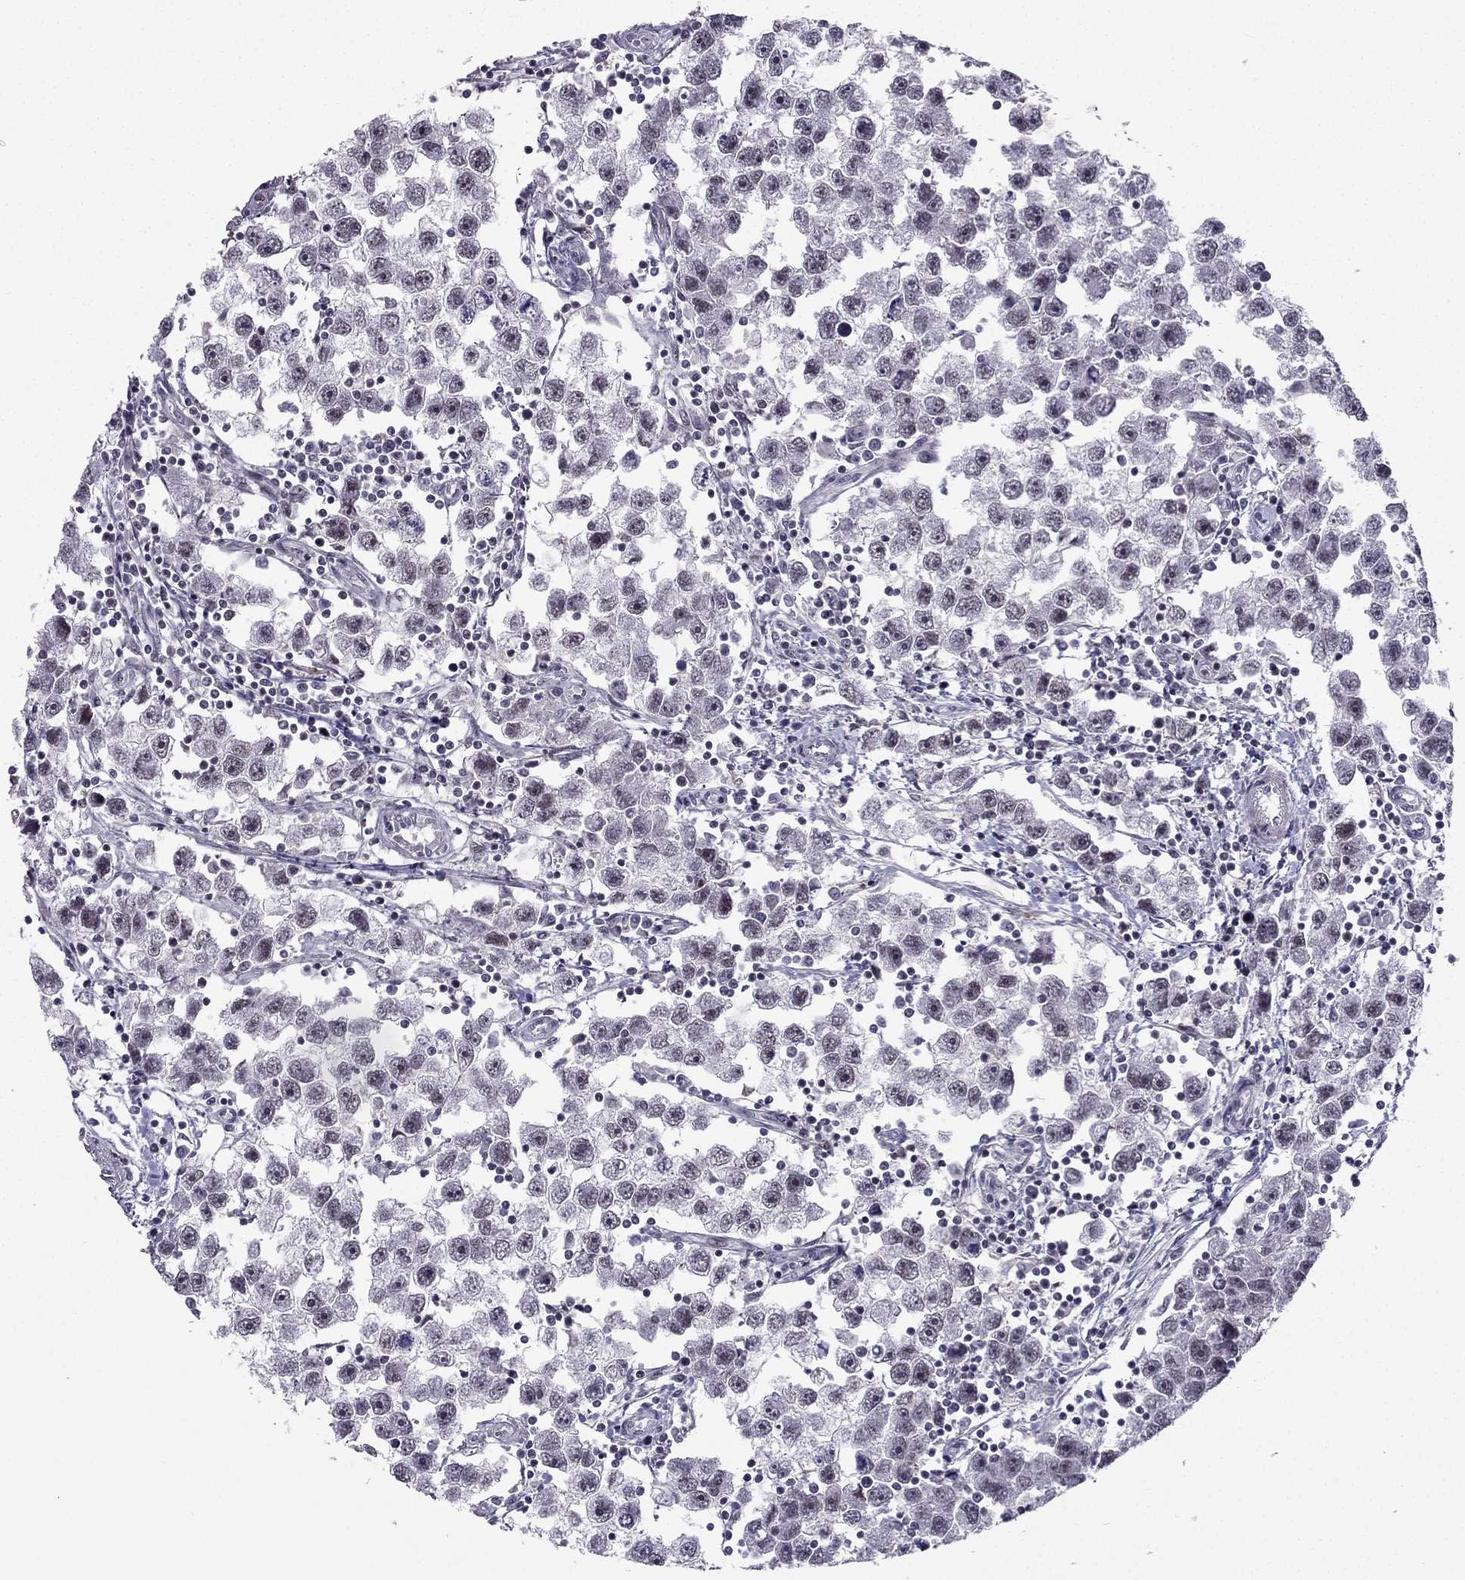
{"staining": {"intensity": "negative", "quantity": "none", "location": "none"}, "tissue": "testis cancer", "cell_type": "Tumor cells", "image_type": "cancer", "snomed": [{"axis": "morphology", "description": "Seminoma, NOS"}, {"axis": "topography", "description": "Testis"}], "caption": "High power microscopy image of an immunohistochemistry (IHC) image of seminoma (testis), revealing no significant positivity in tumor cells.", "gene": "RPRD2", "patient": {"sex": "male", "age": 30}}